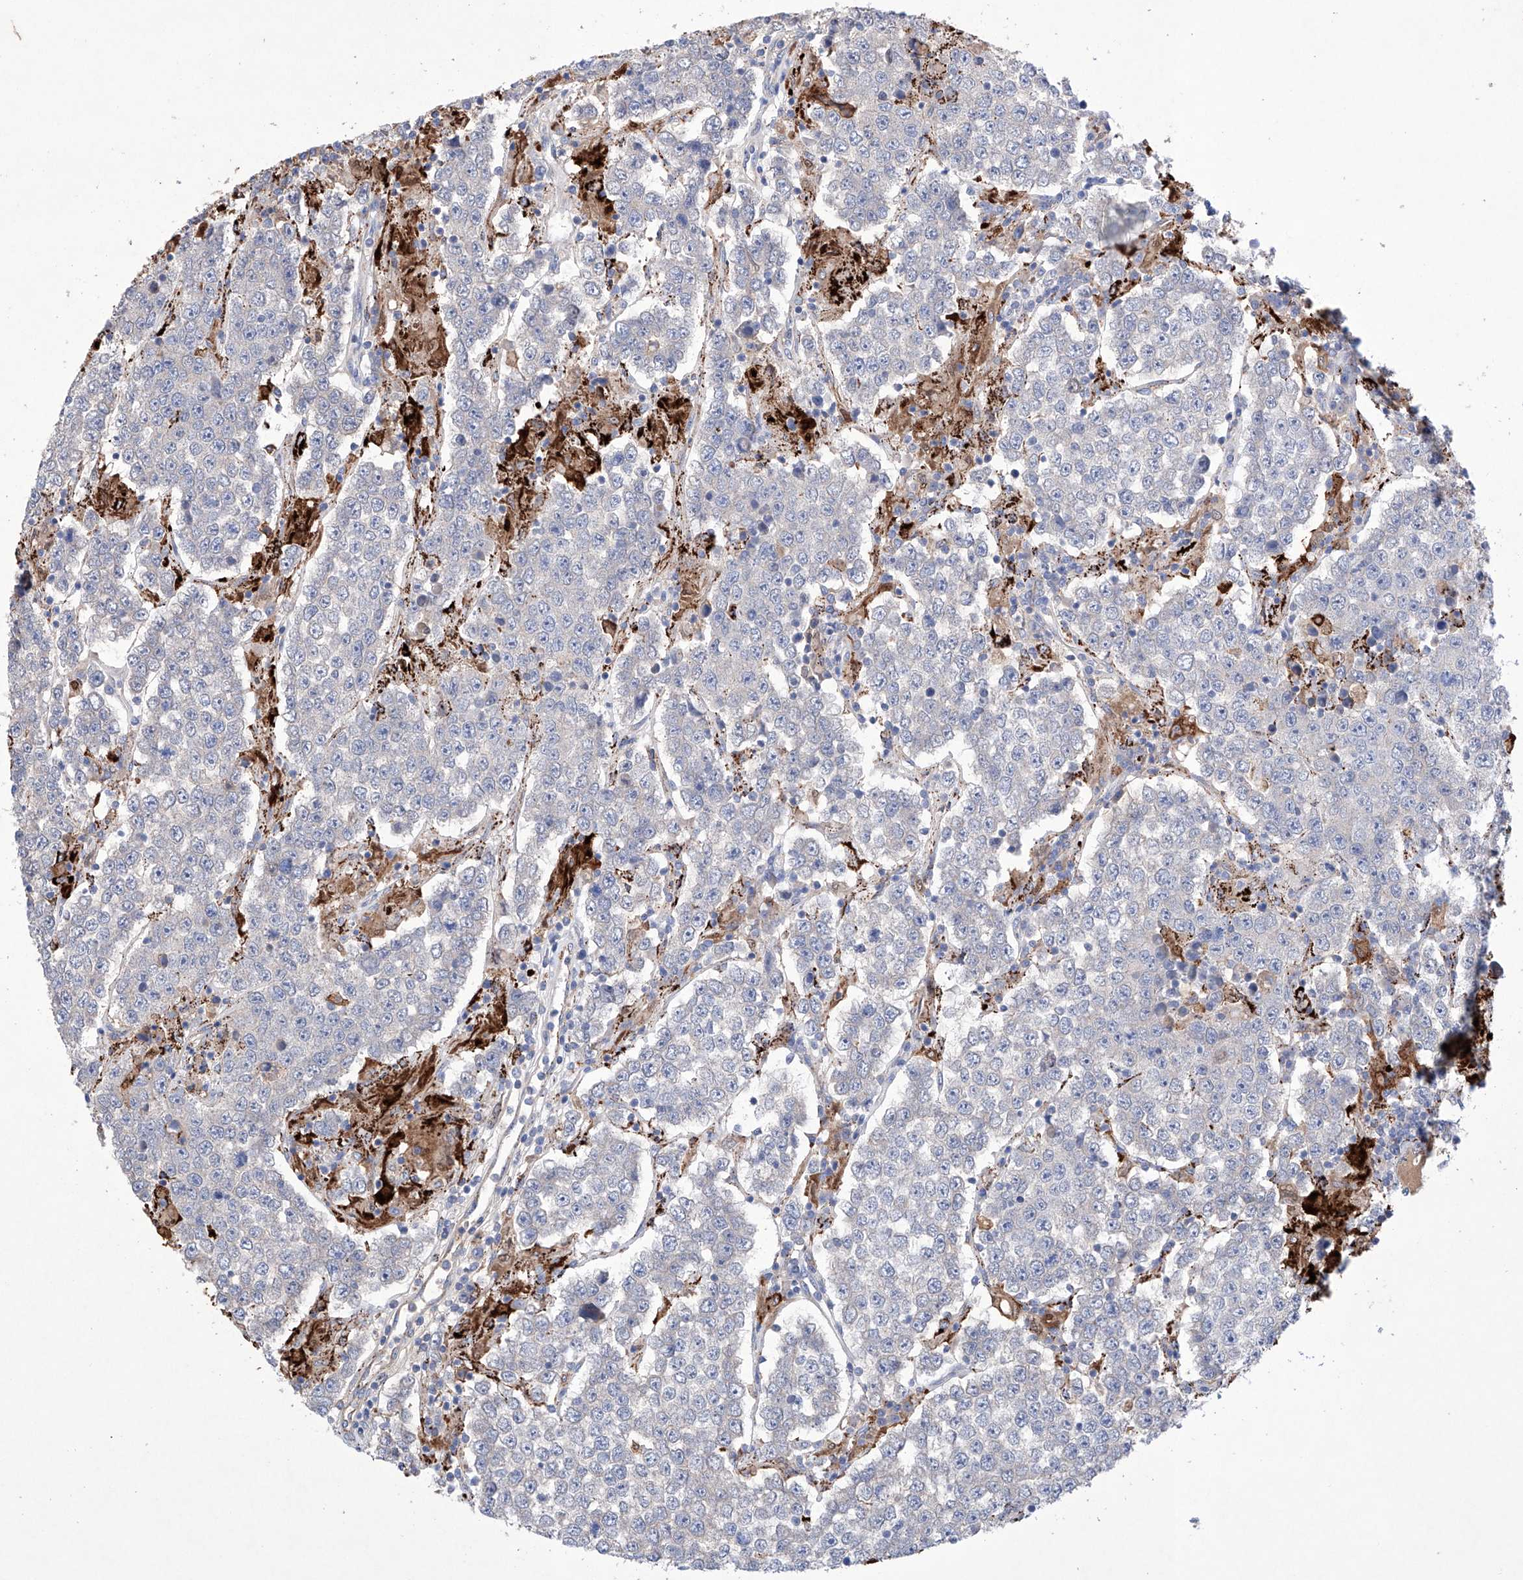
{"staining": {"intensity": "negative", "quantity": "none", "location": "none"}, "tissue": "testis cancer", "cell_type": "Tumor cells", "image_type": "cancer", "snomed": [{"axis": "morphology", "description": "Normal tissue, NOS"}, {"axis": "morphology", "description": "Urothelial carcinoma, High grade"}, {"axis": "morphology", "description": "Seminoma, NOS"}, {"axis": "morphology", "description": "Carcinoma, Embryonal, NOS"}, {"axis": "topography", "description": "Urinary bladder"}, {"axis": "topography", "description": "Testis"}], "caption": "IHC image of neoplastic tissue: embryonal carcinoma (testis) stained with DAB (3,3'-diaminobenzidine) displays no significant protein staining in tumor cells.", "gene": "NRROS", "patient": {"sex": "male", "age": 41}}